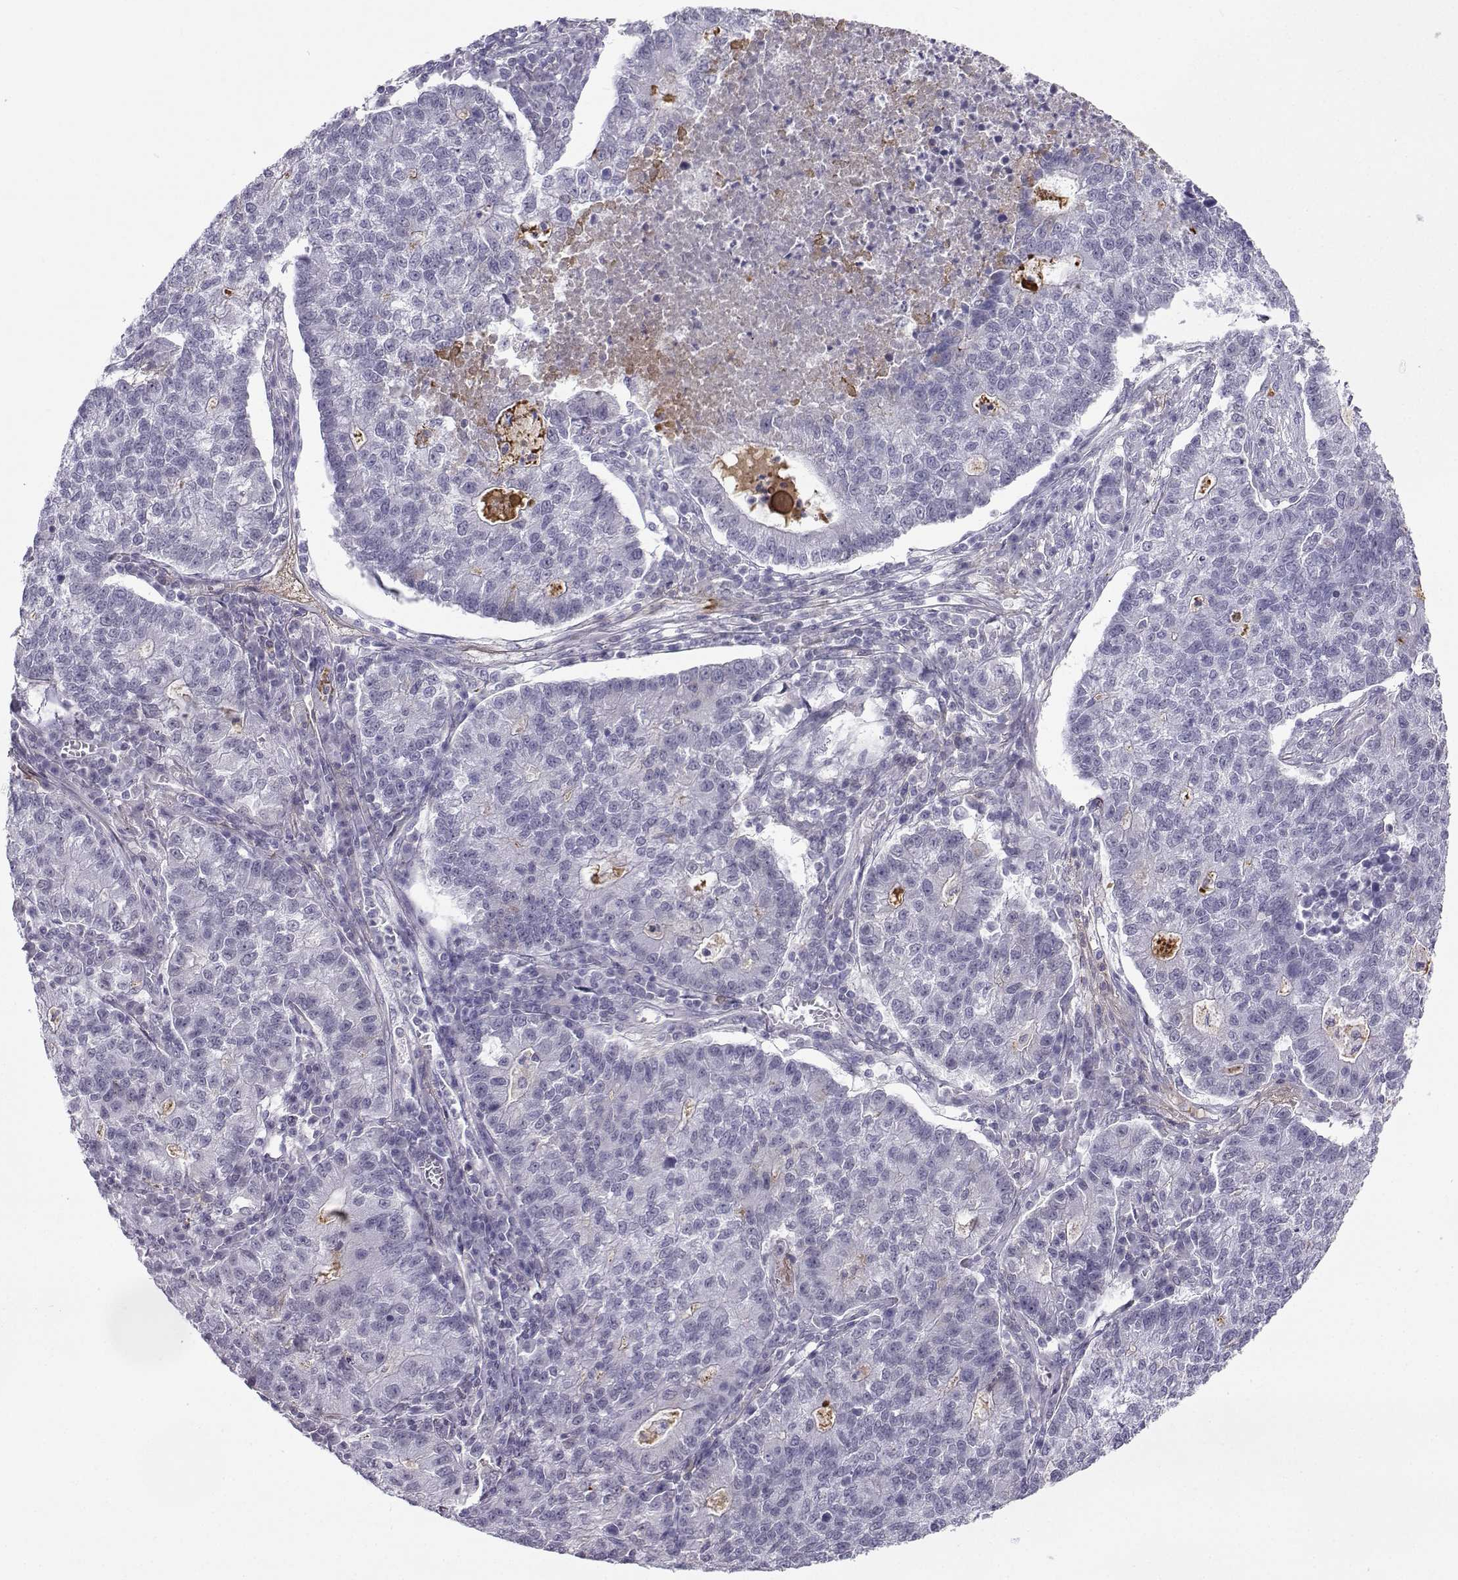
{"staining": {"intensity": "negative", "quantity": "none", "location": "none"}, "tissue": "lung cancer", "cell_type": "Tumor cells", "image_type": "cancer", "snomed": [{"axis": "morphology", "description": "Adenocarcinoma, NOS"}, {"axis": "topography", "description": "Lung"}], "caption": "Immunohistochemical staining of lung adenocarcinoma demonstrates no significant positivity in tumor cells. (Stains: DAB (3,3'-diaminobenzidine) IHC with hematoxylin counter stain, Microscopy: brightfield microscopy at high magnification).", "gene": "LHX1", "patient": {"sex": "male", "age": 57}}